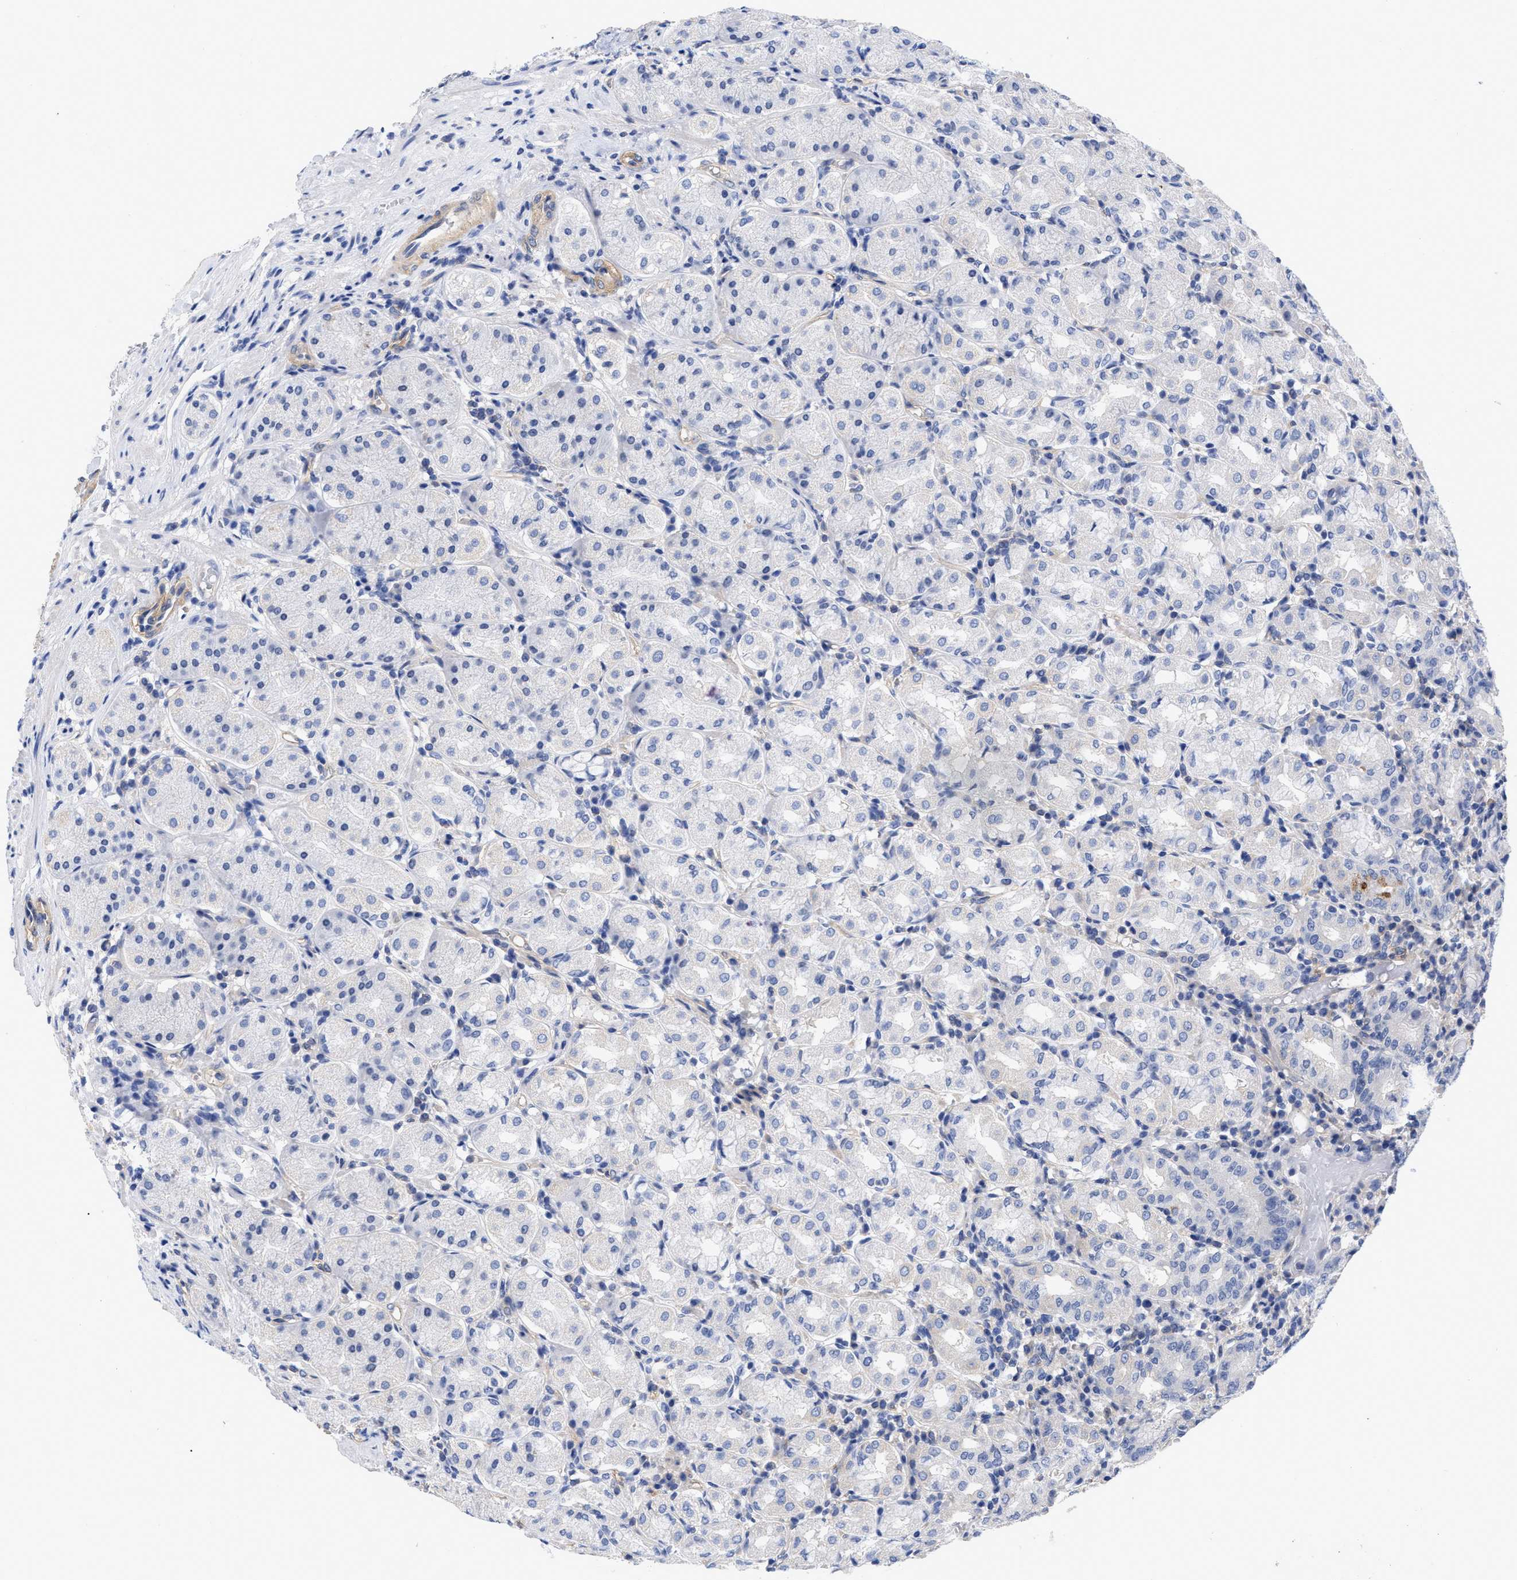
{"staining": {"intensity": "negative", "quantity": "none", "location": "none"}, "tissue": "stomach", "cell_type": "Glandular cells", "image_type": "normal", "snomed": [{"axis": "morphology", "description": "Normal tissue, NOS"}, {"axis": "topography", "description": "Stomach"}, {"axis": "topography", "description": "Stomach, lower"}], "caption": "Immunohistochemistry histopathology image of benign stomach: human stomach stained with DAB (3,3'-diaminobenzidine) reveals no significant protein expression in glandular cells.", "gene": "IRAG2", "patient": {"sex": "female", "age": 56}}